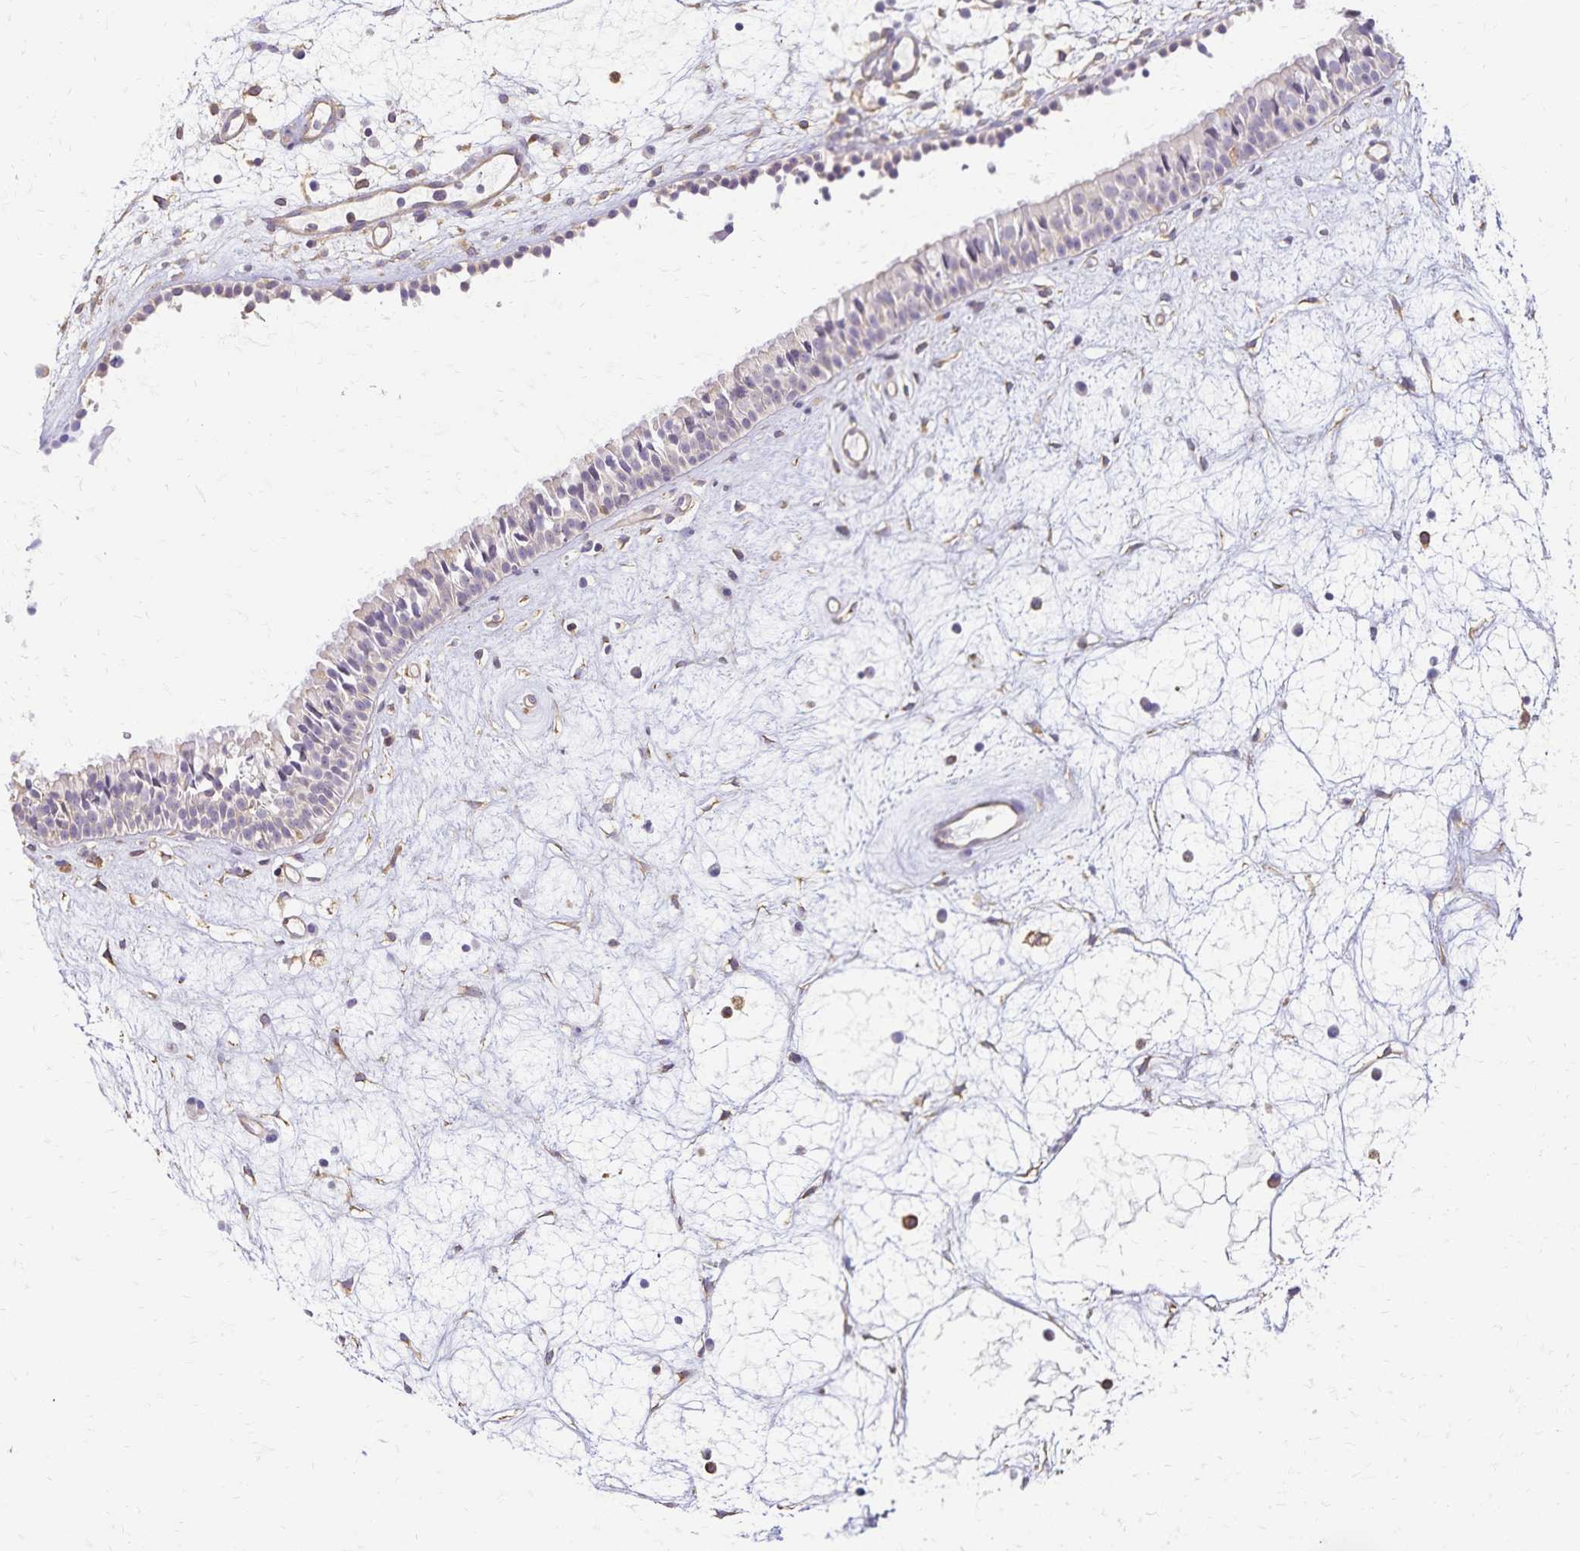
{"staining": {"intensity": "weak", "quantity": "<25%", "location": "cytoplasmic/membranous"}, "tissue": "nasopharynx", "cell_type": "Respiratory epithelial cells", "image_type": "normal", "snomed": [{"axis": "morphology", "description": "Normal tissue, NOS"}, {"axis": "topography", "description": "Nasopharynx"}], "caption": "An immunohistochemistry photomicrograph of normal nasopharynx is shown. There is no staining in respiratory epithelial cells of nasopharynx.", "gene": "KISS1", "patient": {"sex": "male", "age": 69}}